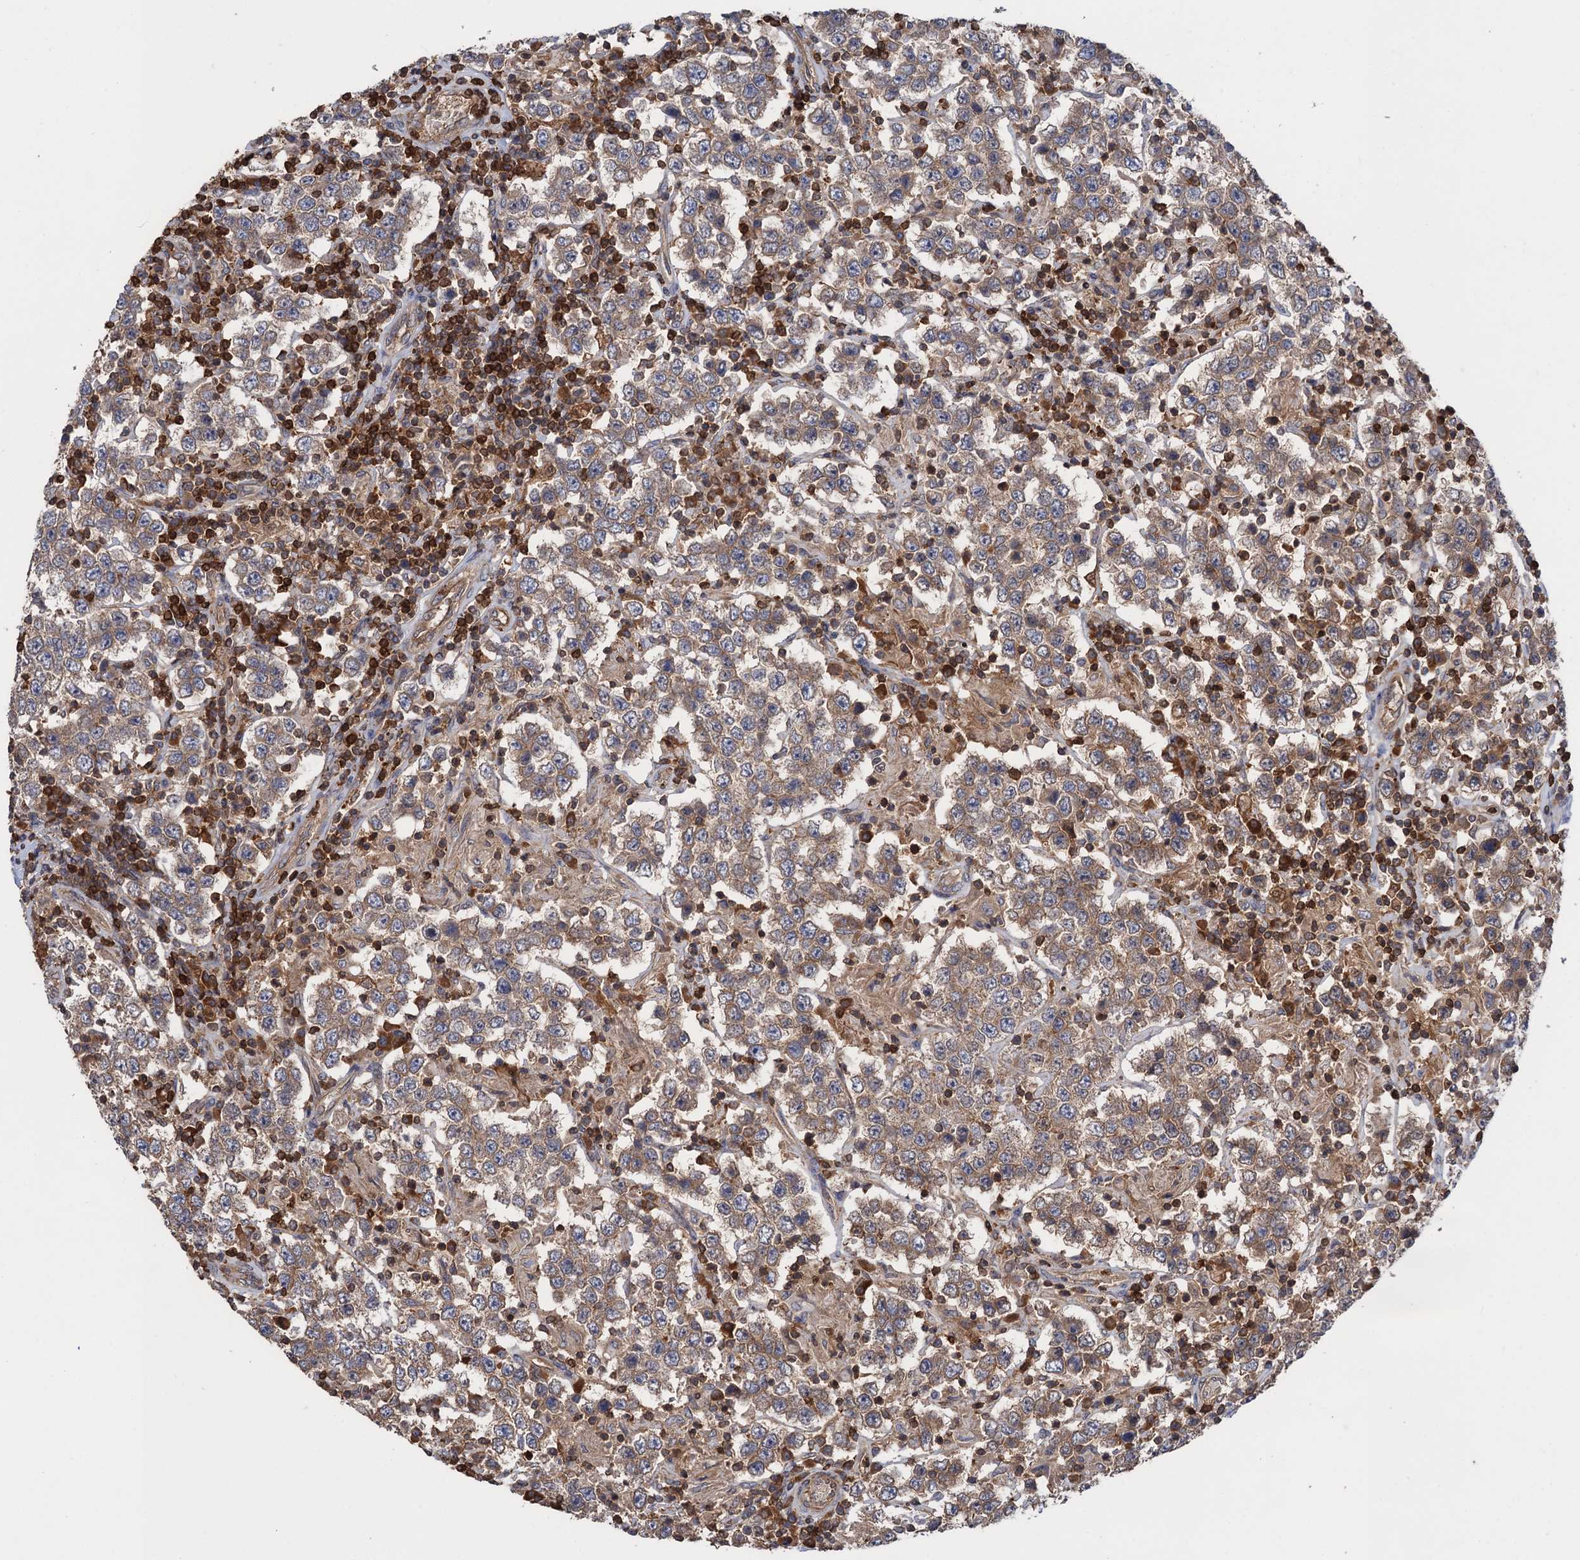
{"staining": {"intensity": "moderate", "quantity": ">75%", "location": "cytoplasmic/membranous"}, "tissue": "testis cancer", "cell_type": "Tumor cells", "image_type": "cancer", "snomed": [{"axis": "morphology", "description": "Normal tissue, NOS"}, {"axis": "morphology", "description": "Urothelial carcinoma, High grade"}, {"axis": "morphology", "description": "Seminoma, NOS"}, {"axis": "morphology", "description": "Carcinoma, Embryonal, NOS"}, {"axis": "topography", "description": "Urinary bladder"}, {"axis": "topography", "description": "Testis"}], "caption": "Testis cancer (seminoma) tissue reveals moderate cytoplasmic/membranous expression in approximately >75% of tumor cells The staining was performed using DAB (3,3'-diaminobenzidine) to visualize the protein expression in brown, while the nuclei were stained in blue with hematoxylin (Magnification: 20x).", "gene": "DGKA", "patient": {"sex": "male", "age": 41}}